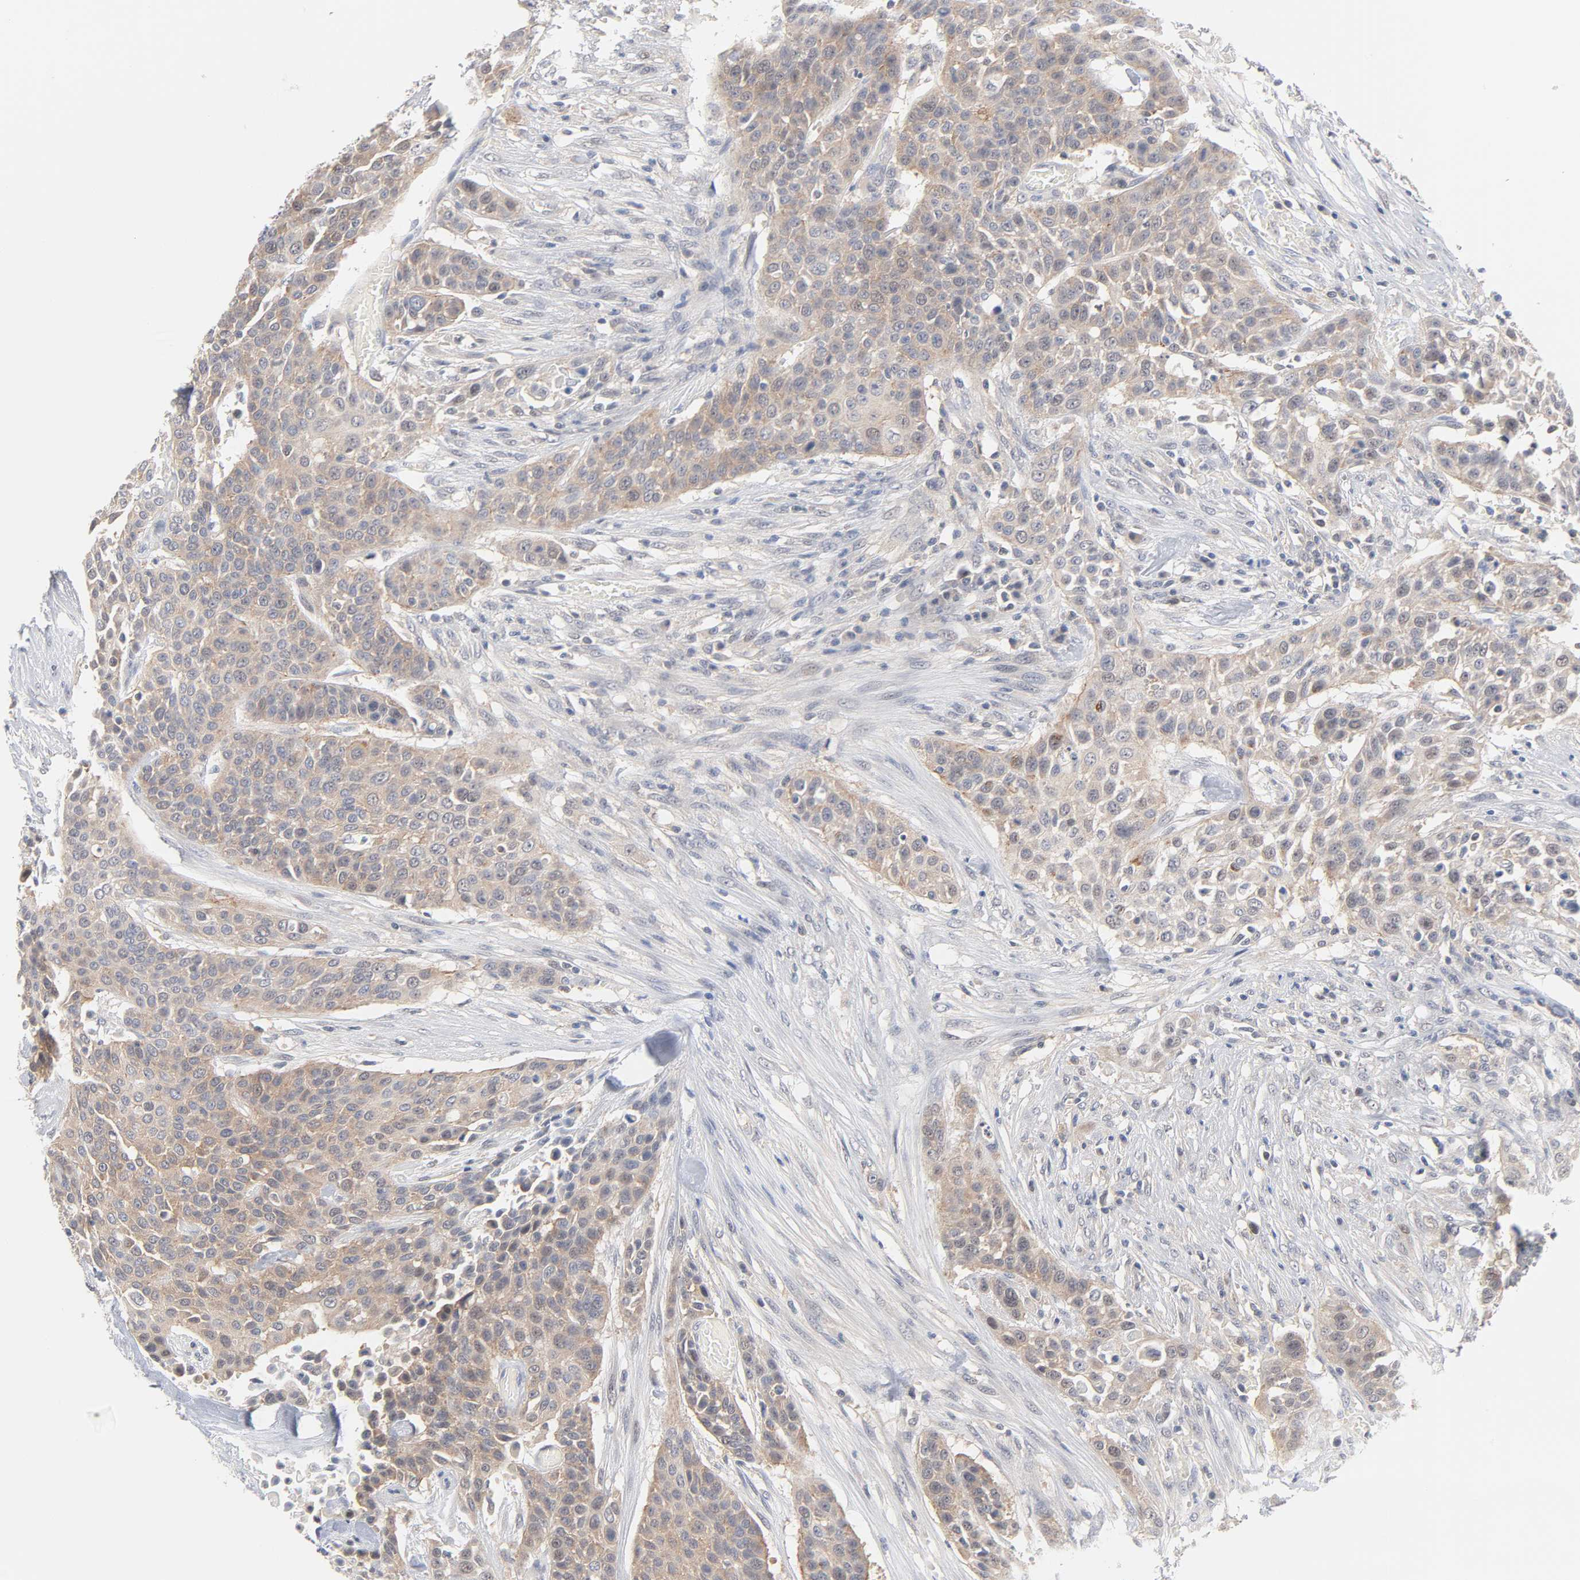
{"staining": {"intensity": "weak", "quantity": "25%-75%", "location": "cytoplasmic/membranous"}, "tissue": "urothelial cancer", "cell_type": "Tumor cells", "image_type": "cancer", "snomed": [{"axis": "morphology", "description": "Urothelial carcinoma, High grade"}, {"axis": "topography", "description": "Urinary bladder"}], "caption": "Urothelial carcinoma (high-grade) was stained to show a protein in brown. There is low levels of weak cytoplasmic/membranous expression in about 25%-75% of tumor cells. (DAB (3,3'-diaminobenzidine) IHC with brightfield microscopy, high magnification).", "gene": "UBL4A", "patient": {"sex": "male", "age": 74}}